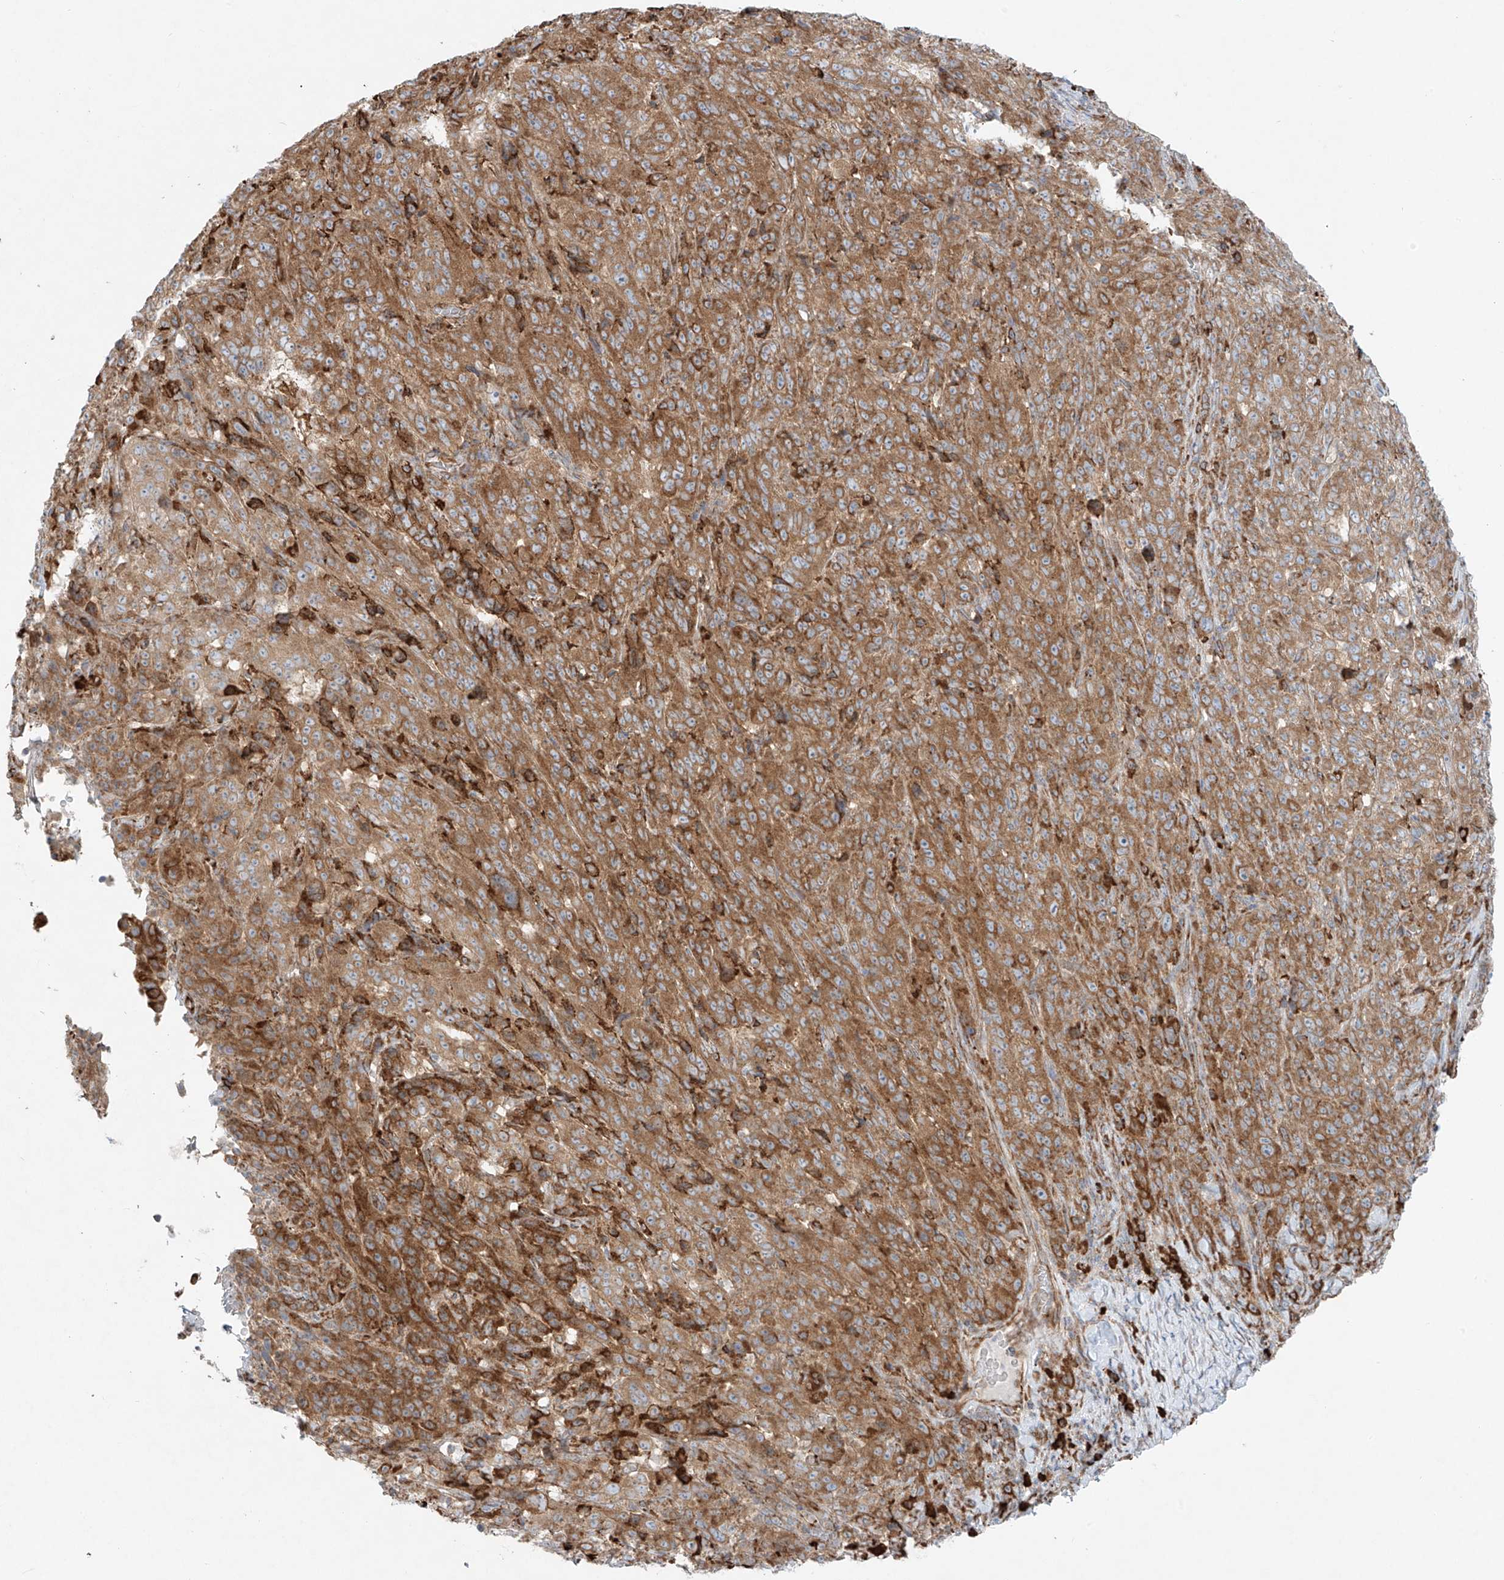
{"staining": {"intensity": "moderate", "quantity": ">75%", "location": "cytoplasmic/membranous"}, "tissue": "pancreatic cancer", "cell_type": "Tumor cells", "image_type": "cancer", "snomed": [{"axis": "morphology", "description": "Adenocarcinoma, NOS"}, {"axis": "topography", "description": "Pancreas"}], "caption": "Pancreatic cancer (adenocarcinoma) was stained to show a protein in brown. There is medium levels of moderate cytoplasmic/membranous expression in about >75% of tumor cells.", "gene": "EIPR1", "patient": {"sex": "male", "age": 63}}